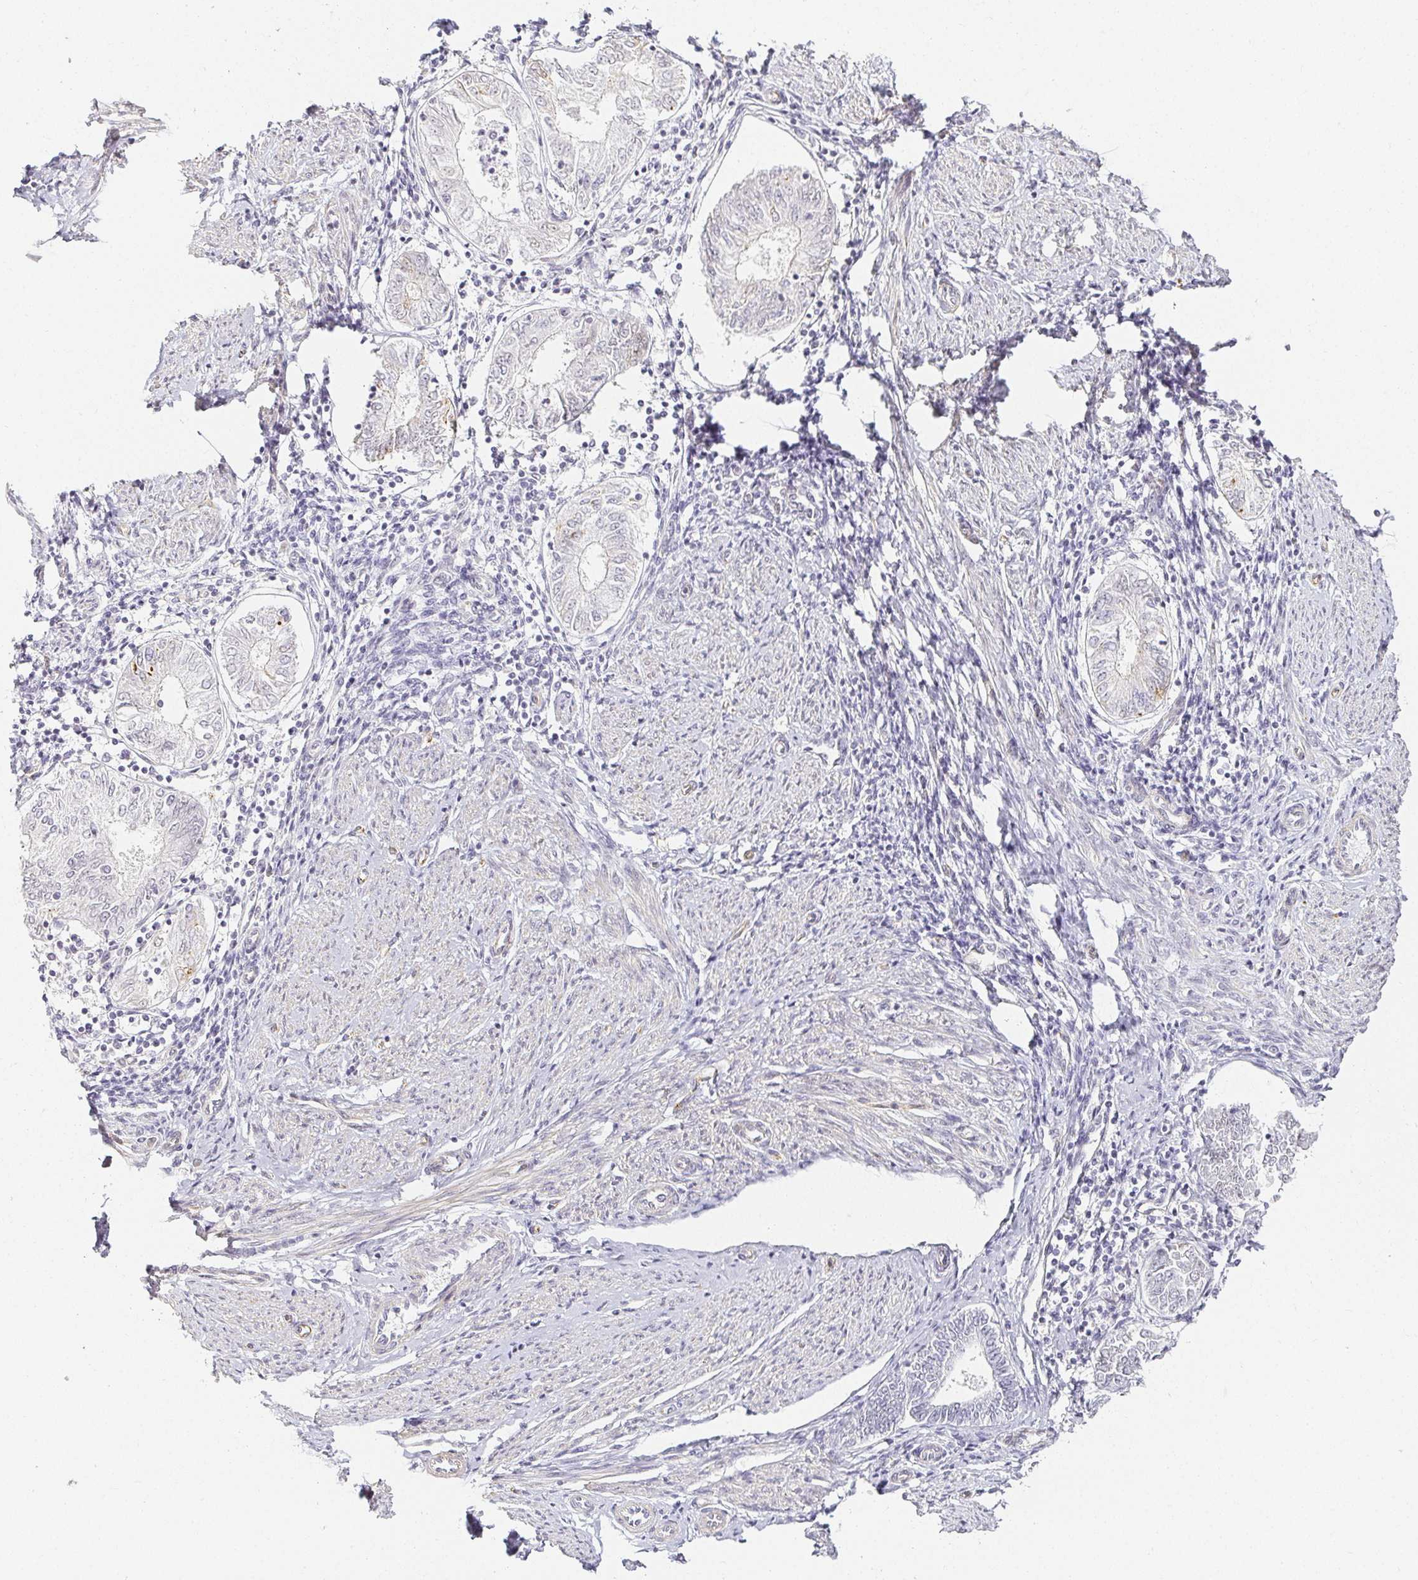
{"staining": {"intensity": "negative", "quantity": "none", "location": "none"}, "tissue": "endometrial cancer", "cell_type": "Tumor cells", "image_type": "cancer", "snomed": [{"axis": "morphology", "description": "Adenocarcinoma, NOS"}, {"axis": "topography", "description": "Endometrium"}], "caption": "Immunohistochemical staining of human adenocarcinoma (endometrial) reveals no significant positivity in tumor cells. The staining was performed using DAB to visualize the protein expression in brown, while the nuclei were stained in blue with hematoxylin (Magnification: 20x).", "gene": "ACAN", "patient": {"sex": "female", "age": 68}}